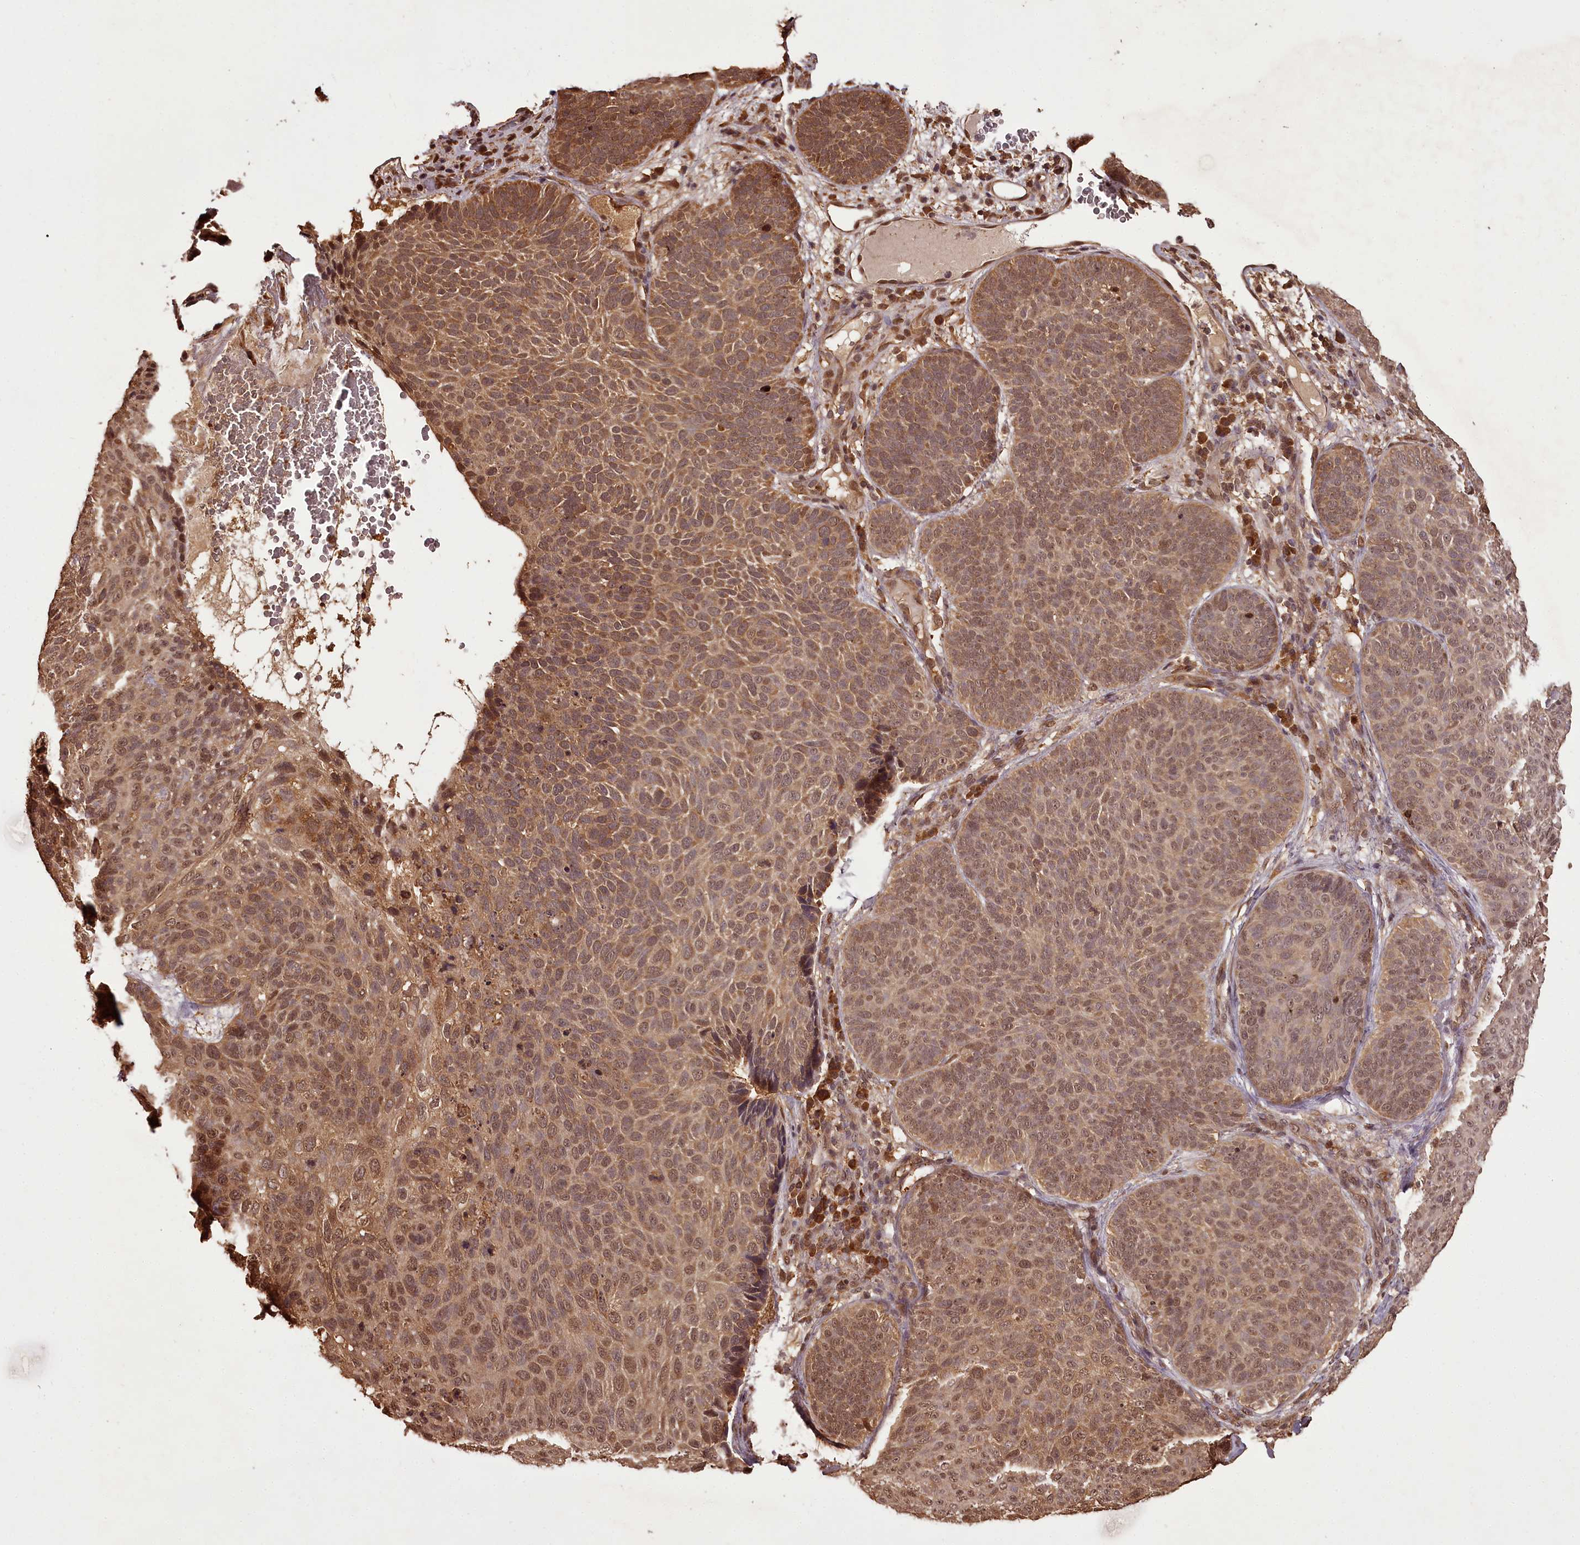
{"staining": {"intensity": "moderate", "quantity": ">75%", "location": "cytoplasmic/membranous,nuclear"}, "tissue": "skin cancer", "cell_type": "Tumor cells", "image_type": "cancer", "snomed": [{"axis": "morphology", "description": "Basal cell carcinoma"}, {"axis": "topography", "description": "Skin"}], "caption": "Immunohistochemical staining of human skin cancer shows medium levels of moderate cytoplasmic/membranous and nuclear protein positivity in about >75% of tumor cells.", "gene": "NPRL2", "patient": {"sex": "male", "age": 85}}